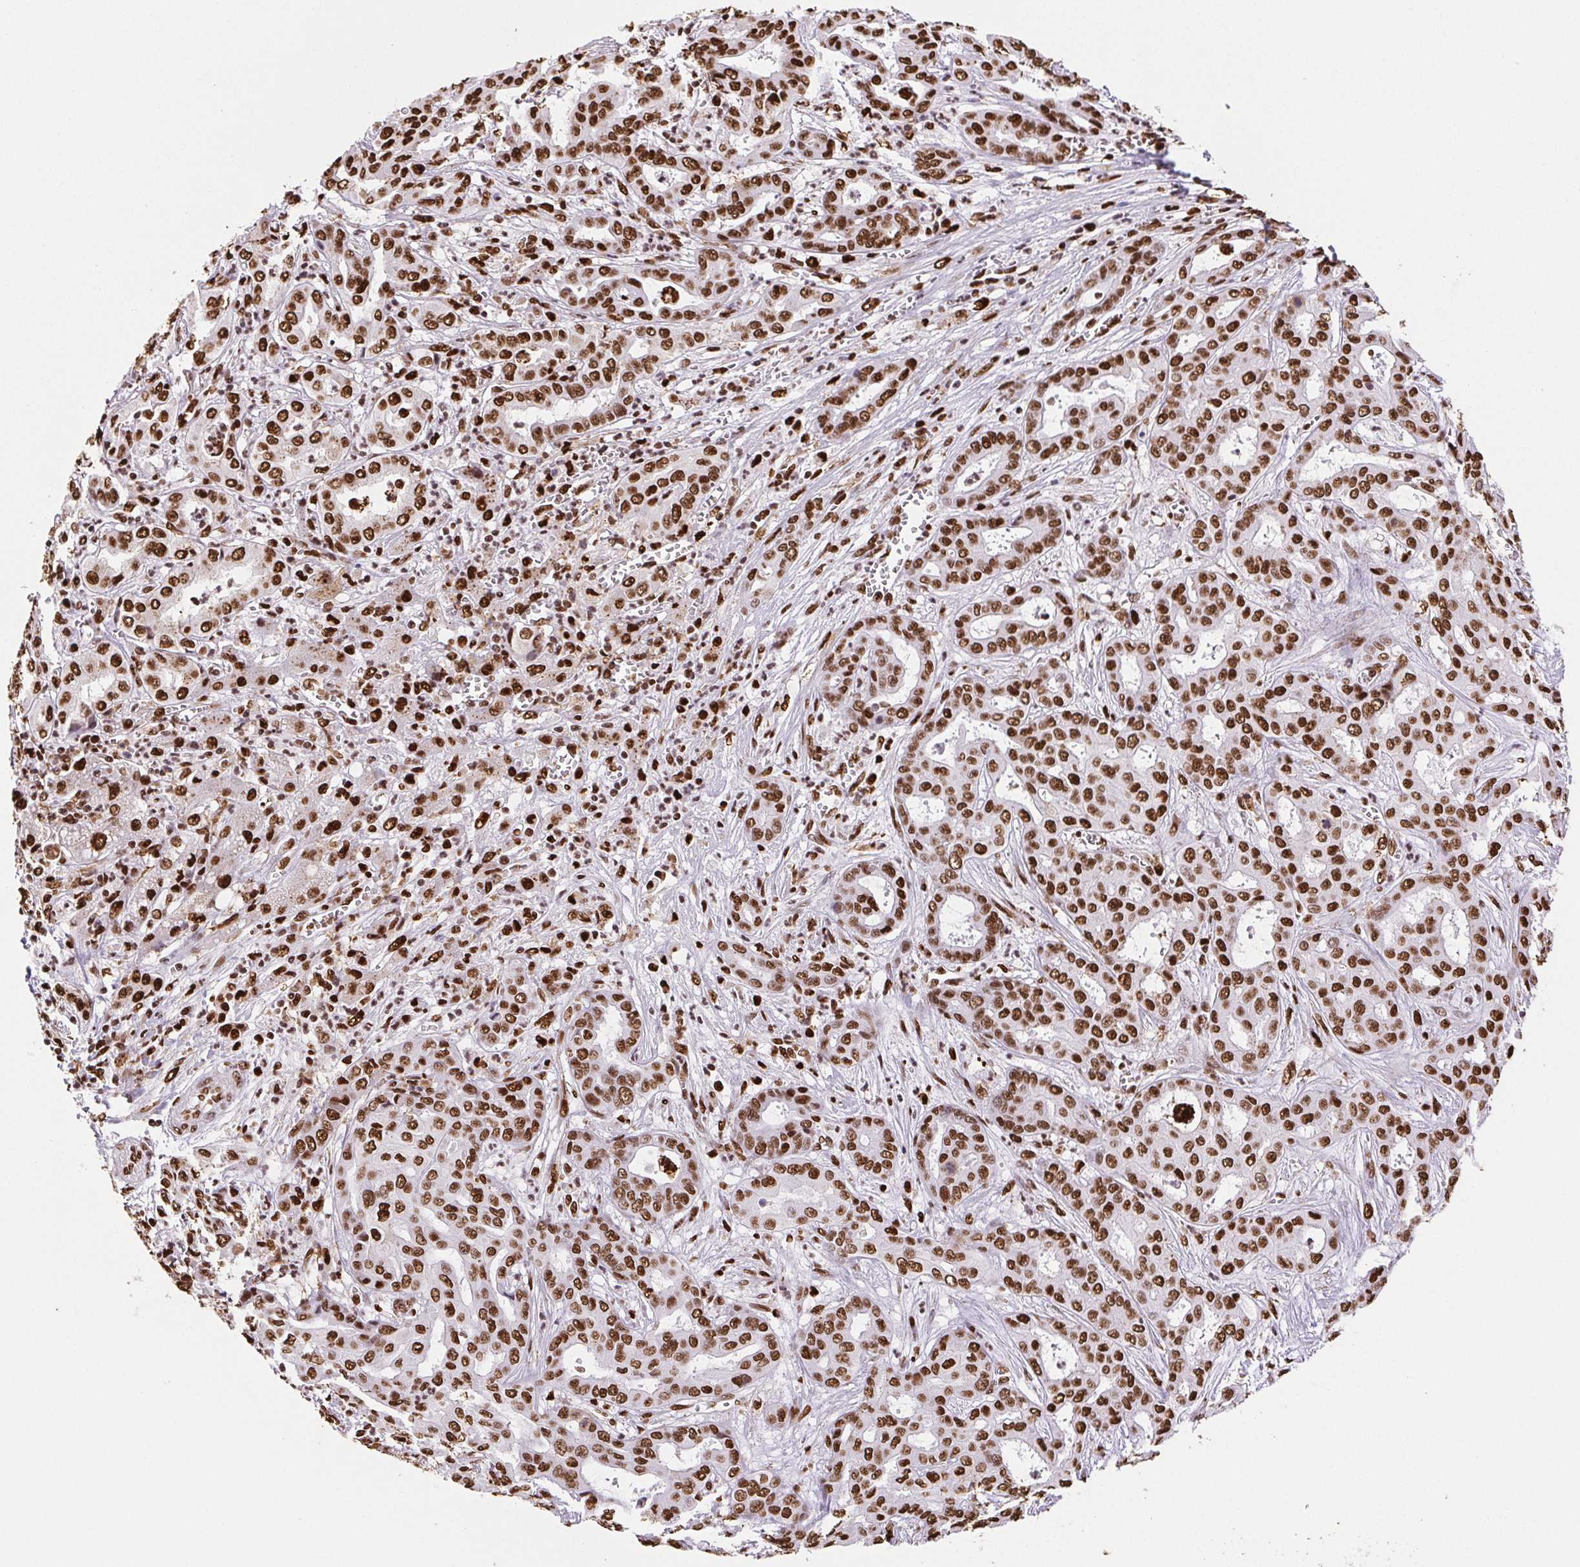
{"staining": {"intensity": "strong", "quantity": ">75%", "location": "nuclear"}, "tissue": "liver cancer", "cell_type": "Tumor cells", "image_type": "cancer", "snomed": [{"axis": "morphology", "description": "Cholangiocarcinoma"}, {"axis": "topography", "description": "Liver"}], "caption": "There is high levels of strong nuclear expression in tumor cells of cholangiocarcinoma (liver), as demonstrated by immunohistochemical staining (brown color).", "gene": "SET", "patient": {"sex": "female", "age": 64}}